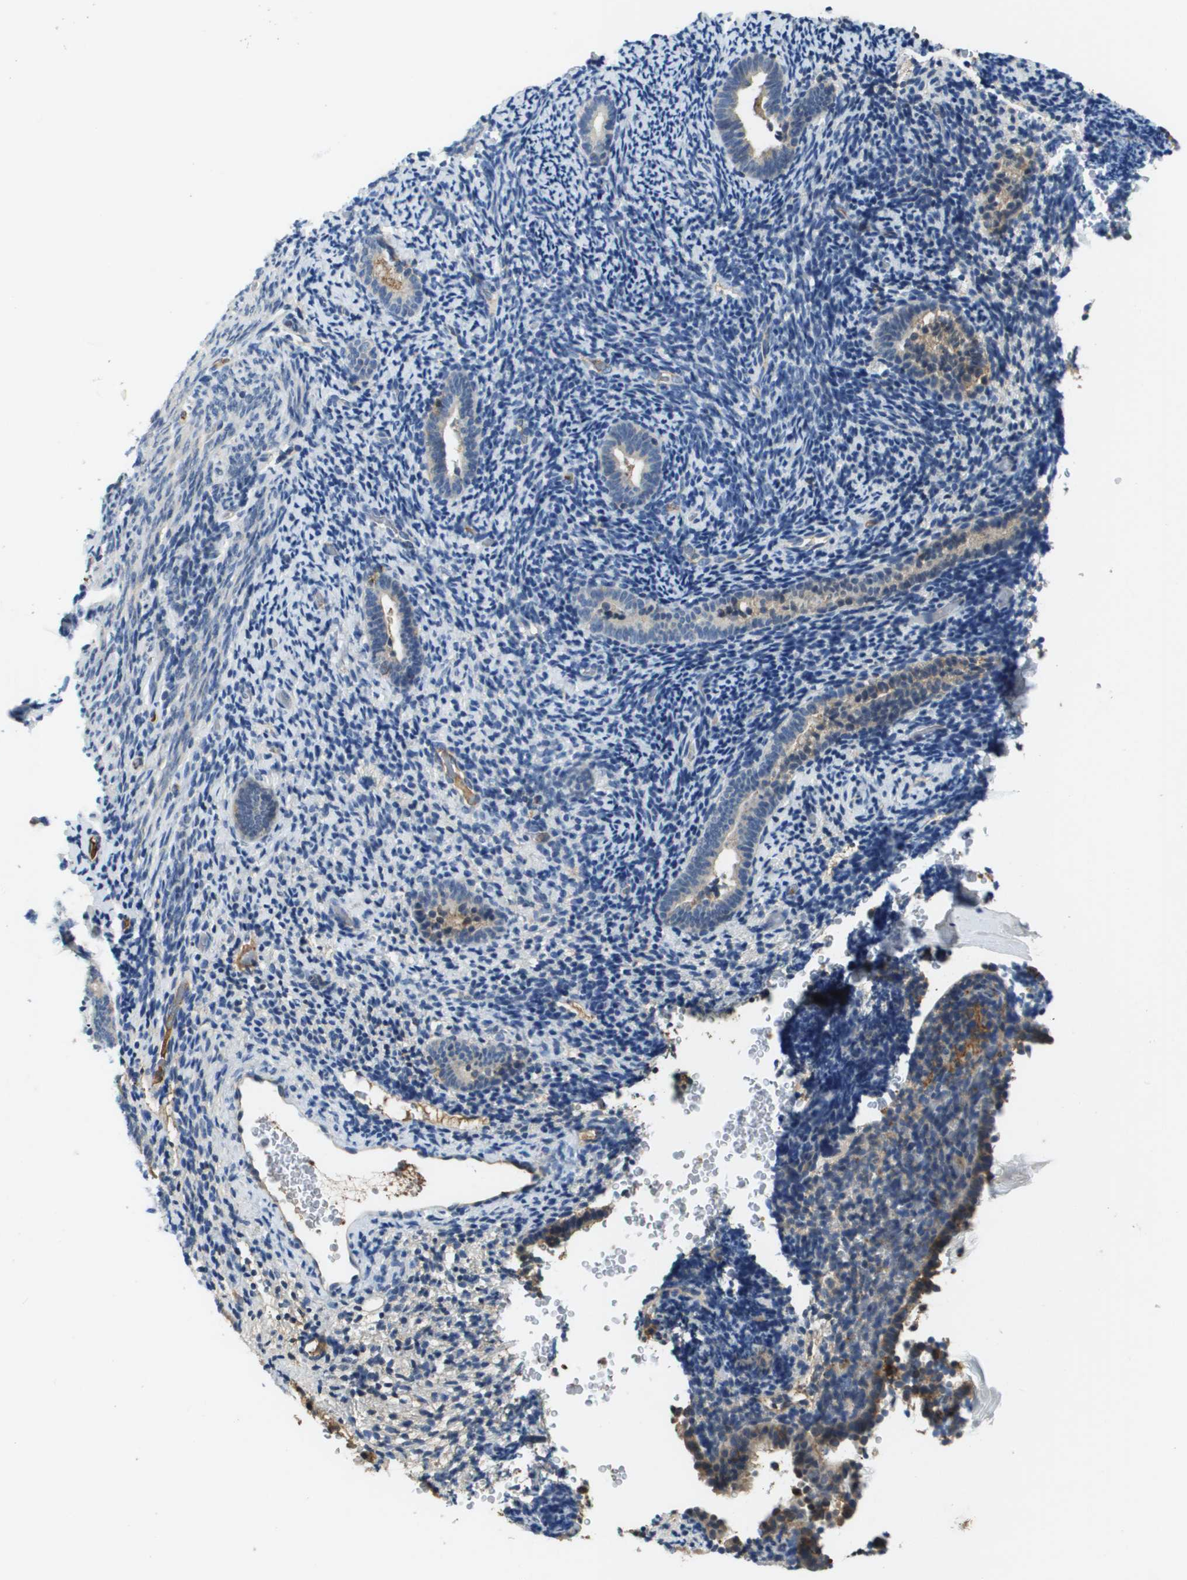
{"staining": {"intensity": "negative", "quantity": "none", "location": "none"}, "tissue": "endometrium", "cell_type": "Cells in endometrial stroma", "image_type": "normal", "snomed": [{"axis": "morphology", "description": "Normal tissue, NOS"}, {"axis": "topography", "description": "Endometrium"}], "caption": "Immunohistochemistry (IHC) of unremarkable human endometrium displays no expression in cells in endometrial stroma.", "gene": "SLC16A3", "patient": {"sex": "female", "age": 51}}